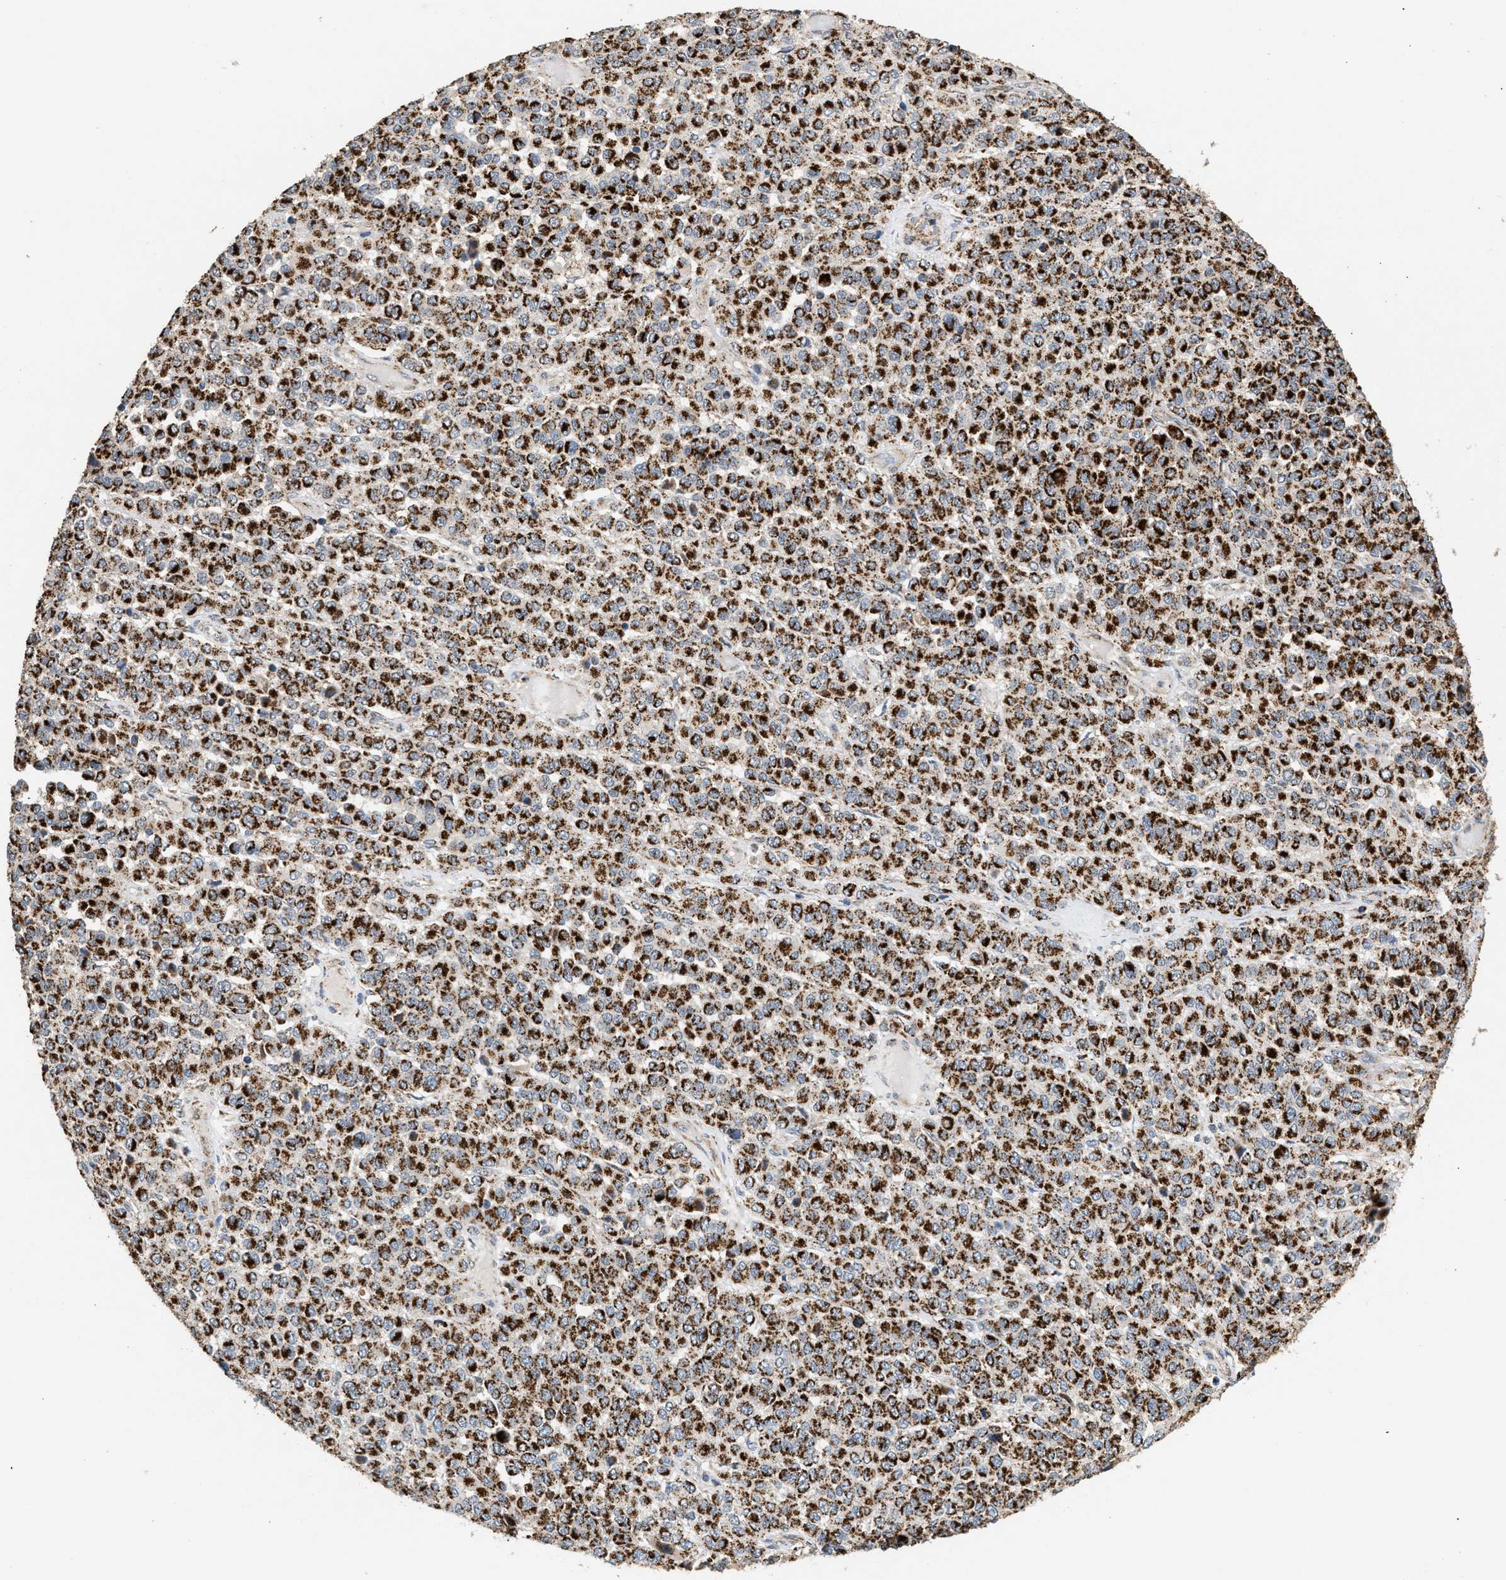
{"staining": {"intensity": "strong", "quantity": ">75%", "location": "cytoplasmic/membranous"}, "tissue": "melanoma", "cell_type": "Tumor cells", "image_type": "cancer", "snomed": [{"axis": "morphology", "description": "Malignant melanoma, Metastatic site"}, {"axis": "topography", "description": "Pancreas"}], "caption": "Protein analysis of melanoma tissue demonstrates strong cytoplasmic/membranous staining in approximately >75% of tumor cells.", "gene": "TACO1", "patient": {"sex": "female", "age": 30}}